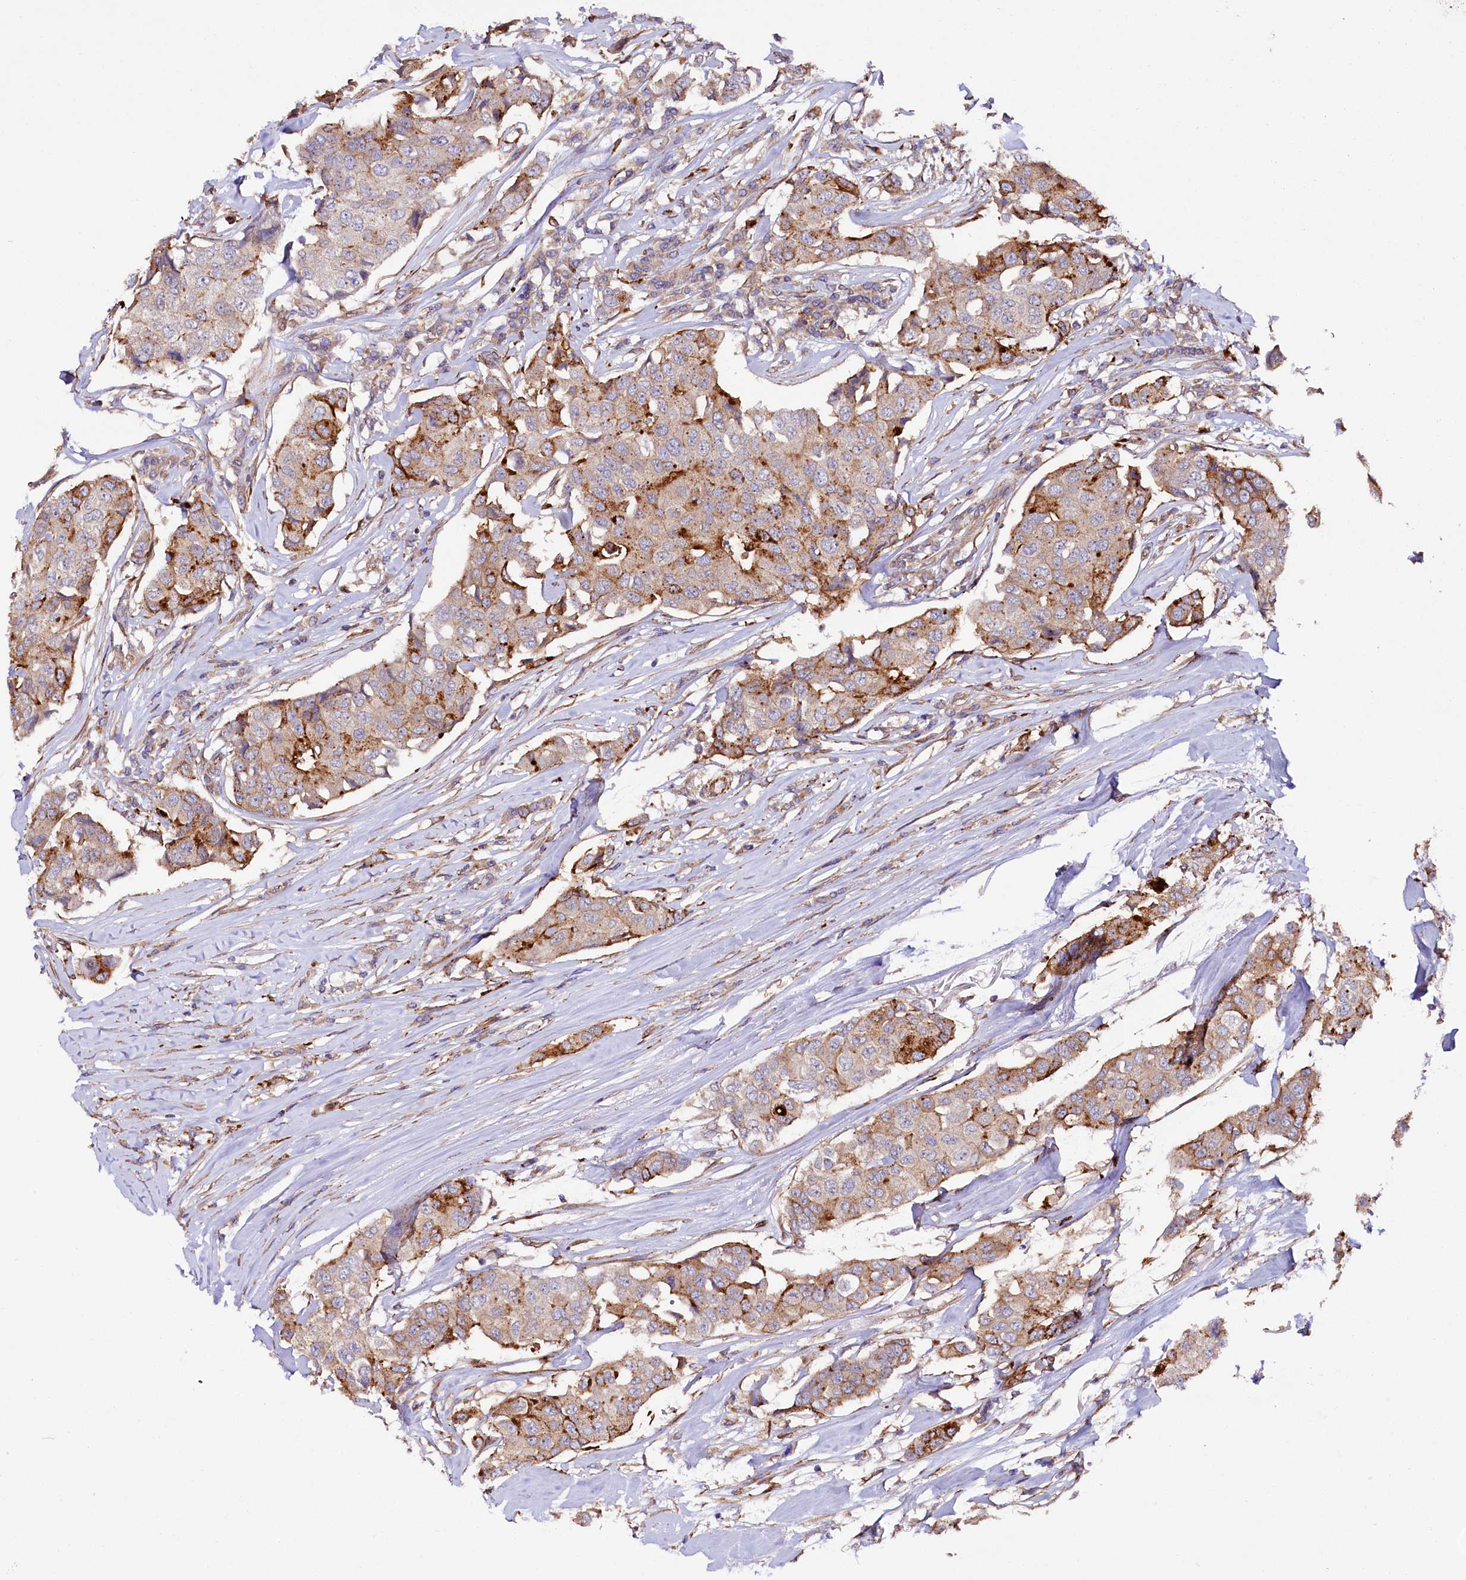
{"staining": {"intensity": "moderate", "quantity": ">75%", "location": "cytoplasmic/membranous"}, "tissue": "breast cancer", "cell_type": "Tumor cells", "image_type": "cancer", "snomed": [{"axis": "morphology", "description": "Duct carcinoma"}, {"axis": "topography", "description": "Breast"}], "caption": "This photomicrograph demonstrates breast cancer stained with immunohistochemistry to label a protein in brown. The cytoplasmic/membranous of tumor cells show moderate positivity for the protein. Nuclei are counter-stained blue.", "gene": "TTC12", "patient": {"sex": "female", "age": 80}}